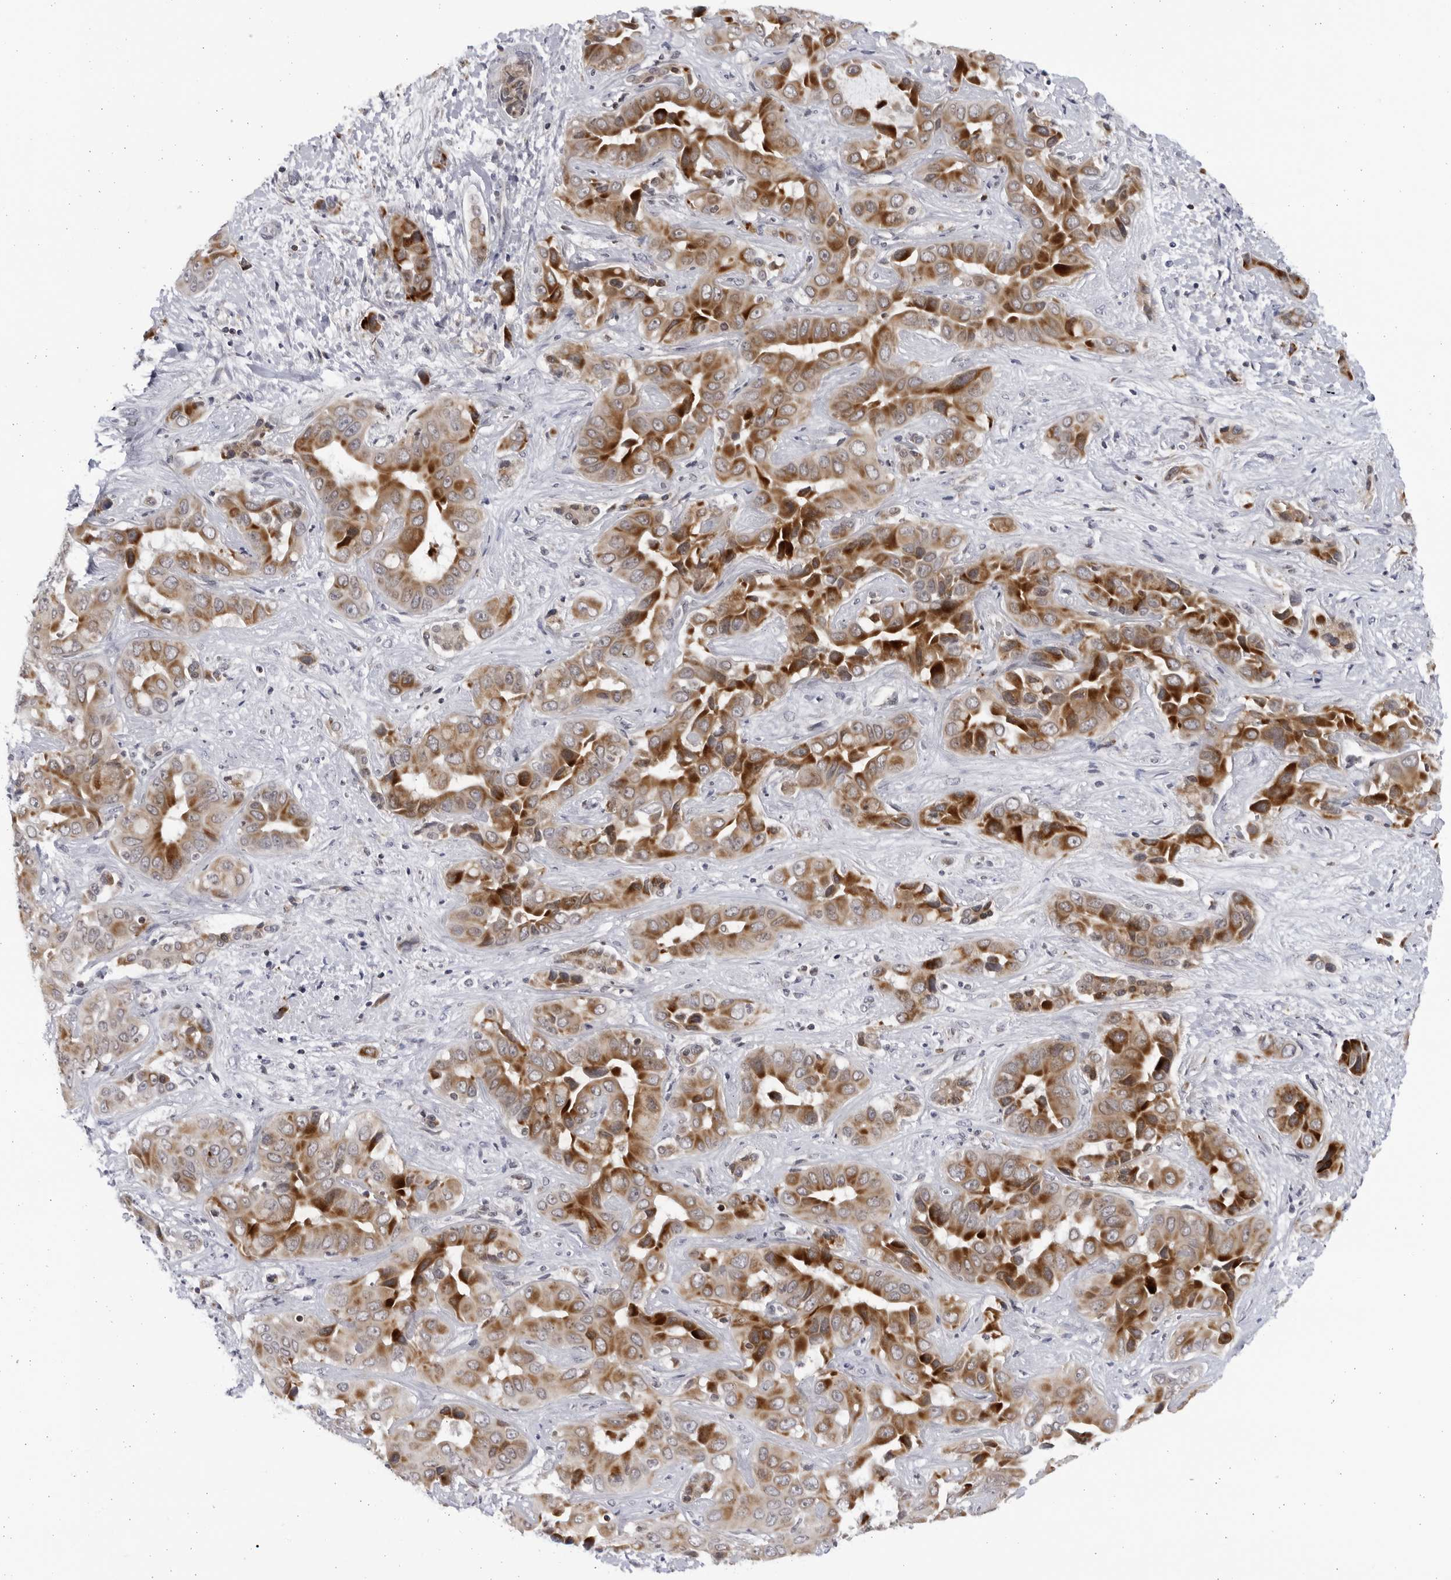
{"staining": {"intensity": "strong", "quantity": ">75%", "location": "cytoplasmic/membranous"}, "tissue": "liver cancer", "cell_type": "Tumor cells", "image_type": "cancer", "snomed": [{"axis": "morphology", "description": "Cholangiocarcinoma"}, {"axis": "topography", "description": "Liver"}], "caption": "There is high levels of strong cytoplasmic/membranous expression in tumor cells of liver cancer (cholangiocarcinoma), as demonstrated by immunohistochemical staining (brown color).", "gene": "SLC25A22", "patient": {"sex": "female", "age": 52}}